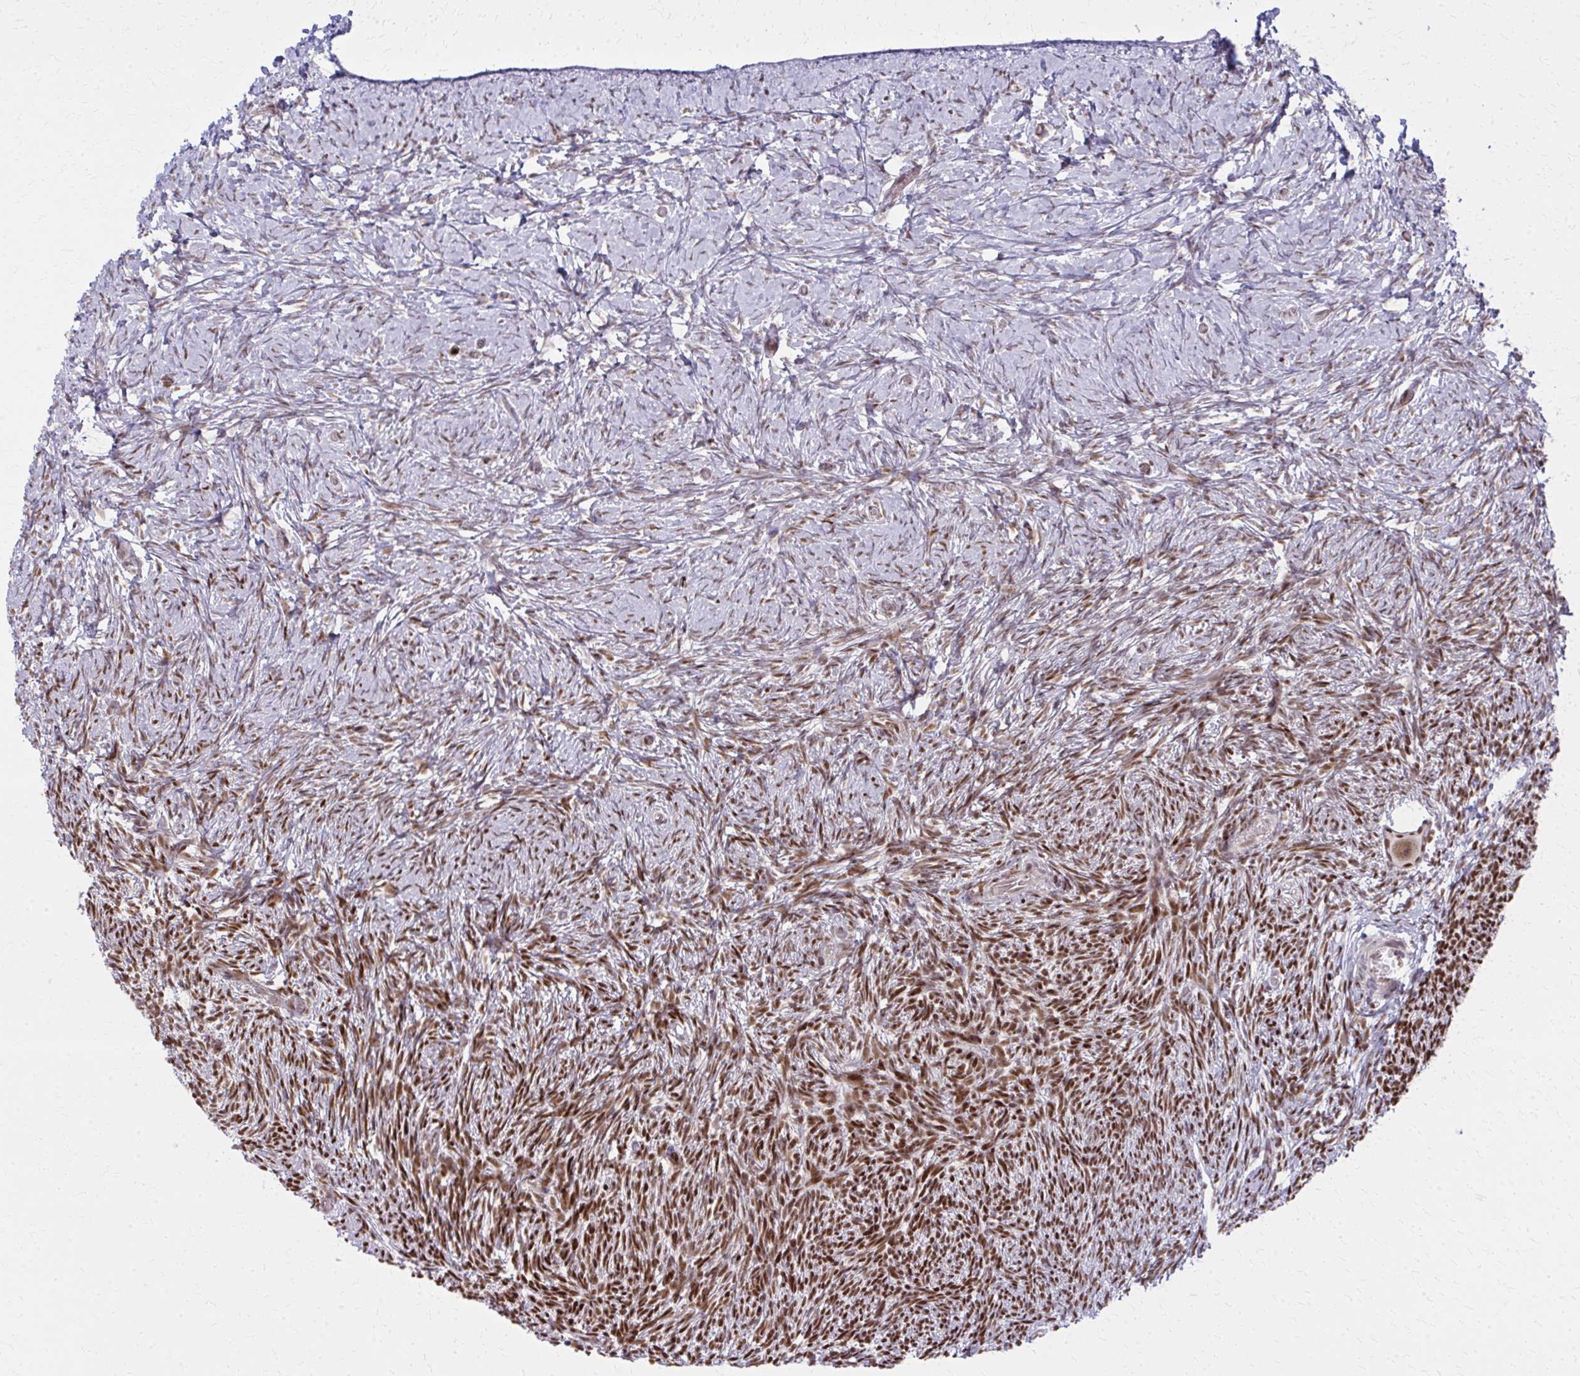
{"staining": {"intensity": "moderate", "quantity": ">75%", "location": "cytoplasmic/membranous,nuclear"}, "tissue": "ovary", "cell_type": "Follicle cells", "image_type": "normal", "snomed": [{"axis": "morphology", "description": "Normal tissue, NOS"}, {"axis": "topography", "description": "Ovary"}], "caption": "Ovary stained with DAB (3,3'-diaminobenzidine) immunohistochemistry displays medium levels of moderate cytoplasmic/membranous,nuclear staining in approximately >75% of follicle cells. (DAB IHC, brown staining for protein, blue staining for nuclei).", "gene": "ZNF559", "patient": {"sex": "female", "age": 39}}